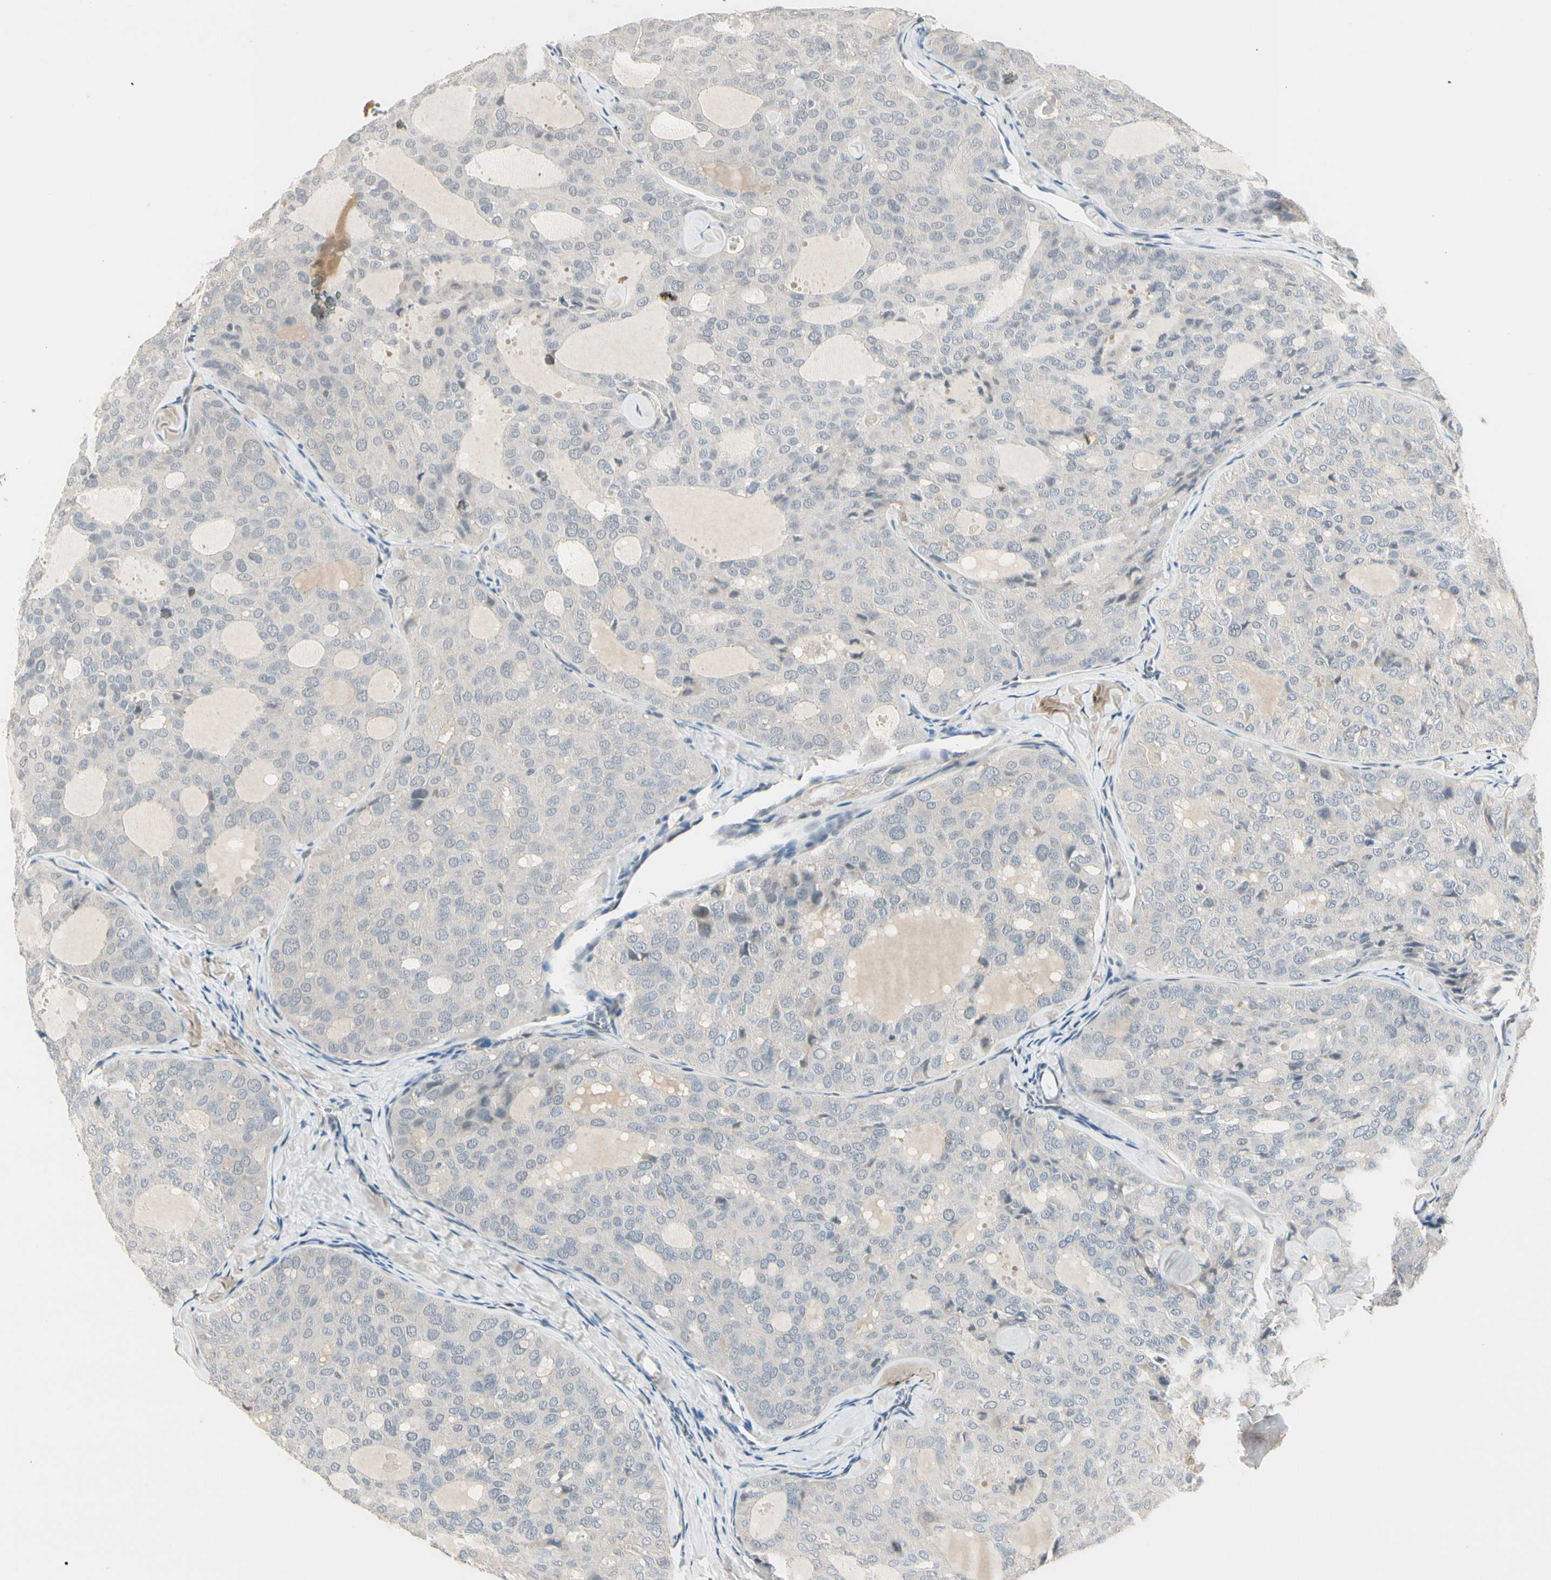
{"staining": {"intensity": "negative", "quantity": "none", "location": "none"}, "tissue": "thyroid cancer", "cell_type": "Tumor cells", "image_type": "cancer", "snomed": [{"axis": "morphology", "description": "Follicular adenoma carcinoma, NOS"}, {"axis": "topography", "description": "Thyroid gland"}], "caption": "This is an IHC photomicrograph of human thyroid cancer (follicular adenoma carcinoma). There is no positivity in tumor cells.", "gene": "GREM1", "patient": {"sex": "male", "age": 75}}